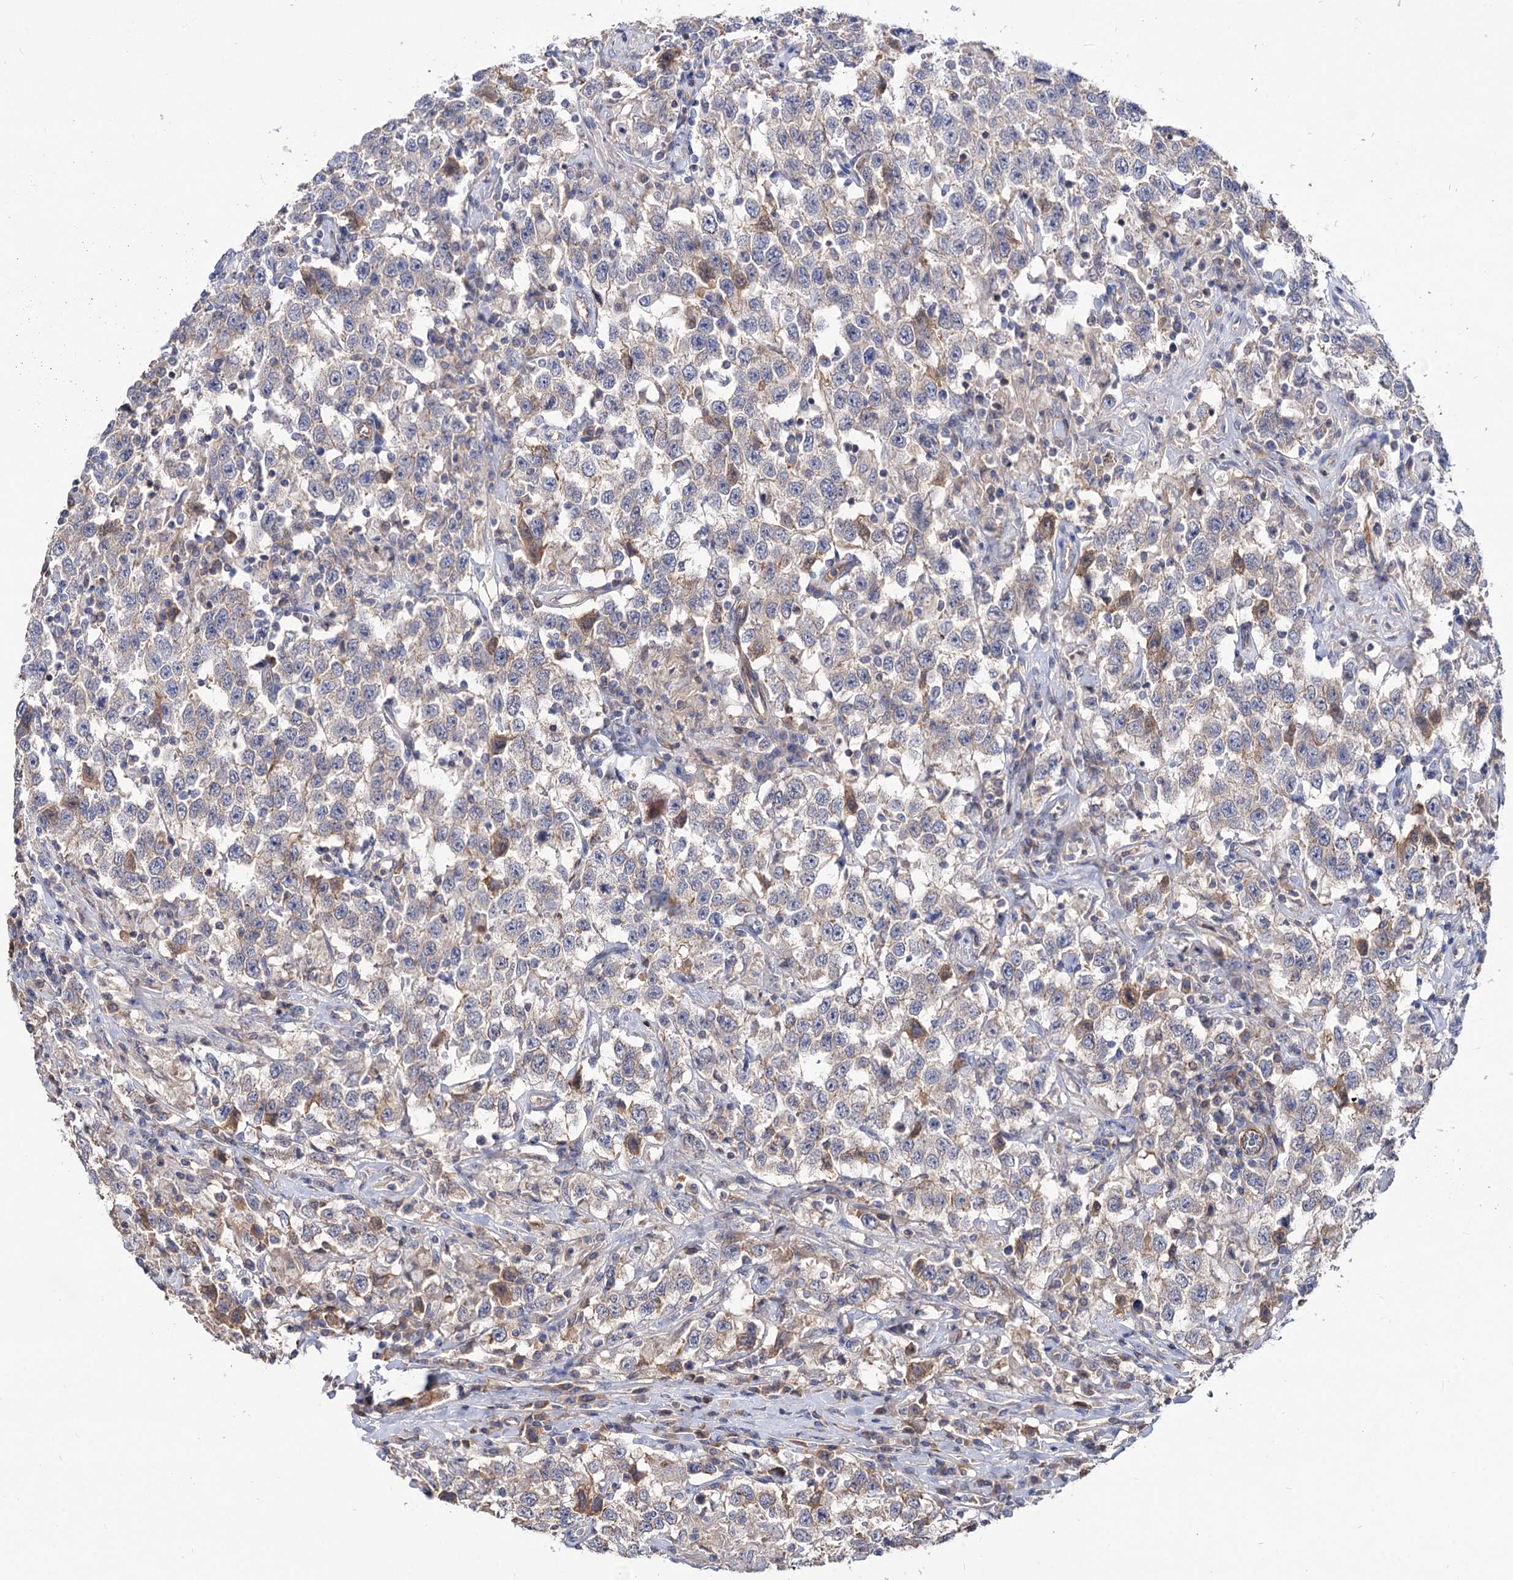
{"staining": {"intensity": "weak", "quantity": "<25%", "location": "cytoplasmic/membranous"}, "tissue": "testis cancer", "cell_type": "Tumor cells", "image_type": "cancer", "snomed": [{"axis": "morphology", "description": "Seminoma, NOS"}, {"axis": "topography", "description": "Testis"}], "caption": "Testis seminoma was stained to show a protein in brown. There is no significant positivity in tumor cells.", "gene": "NUDCD2", "patient": {"sex": "male", "age": 41}}